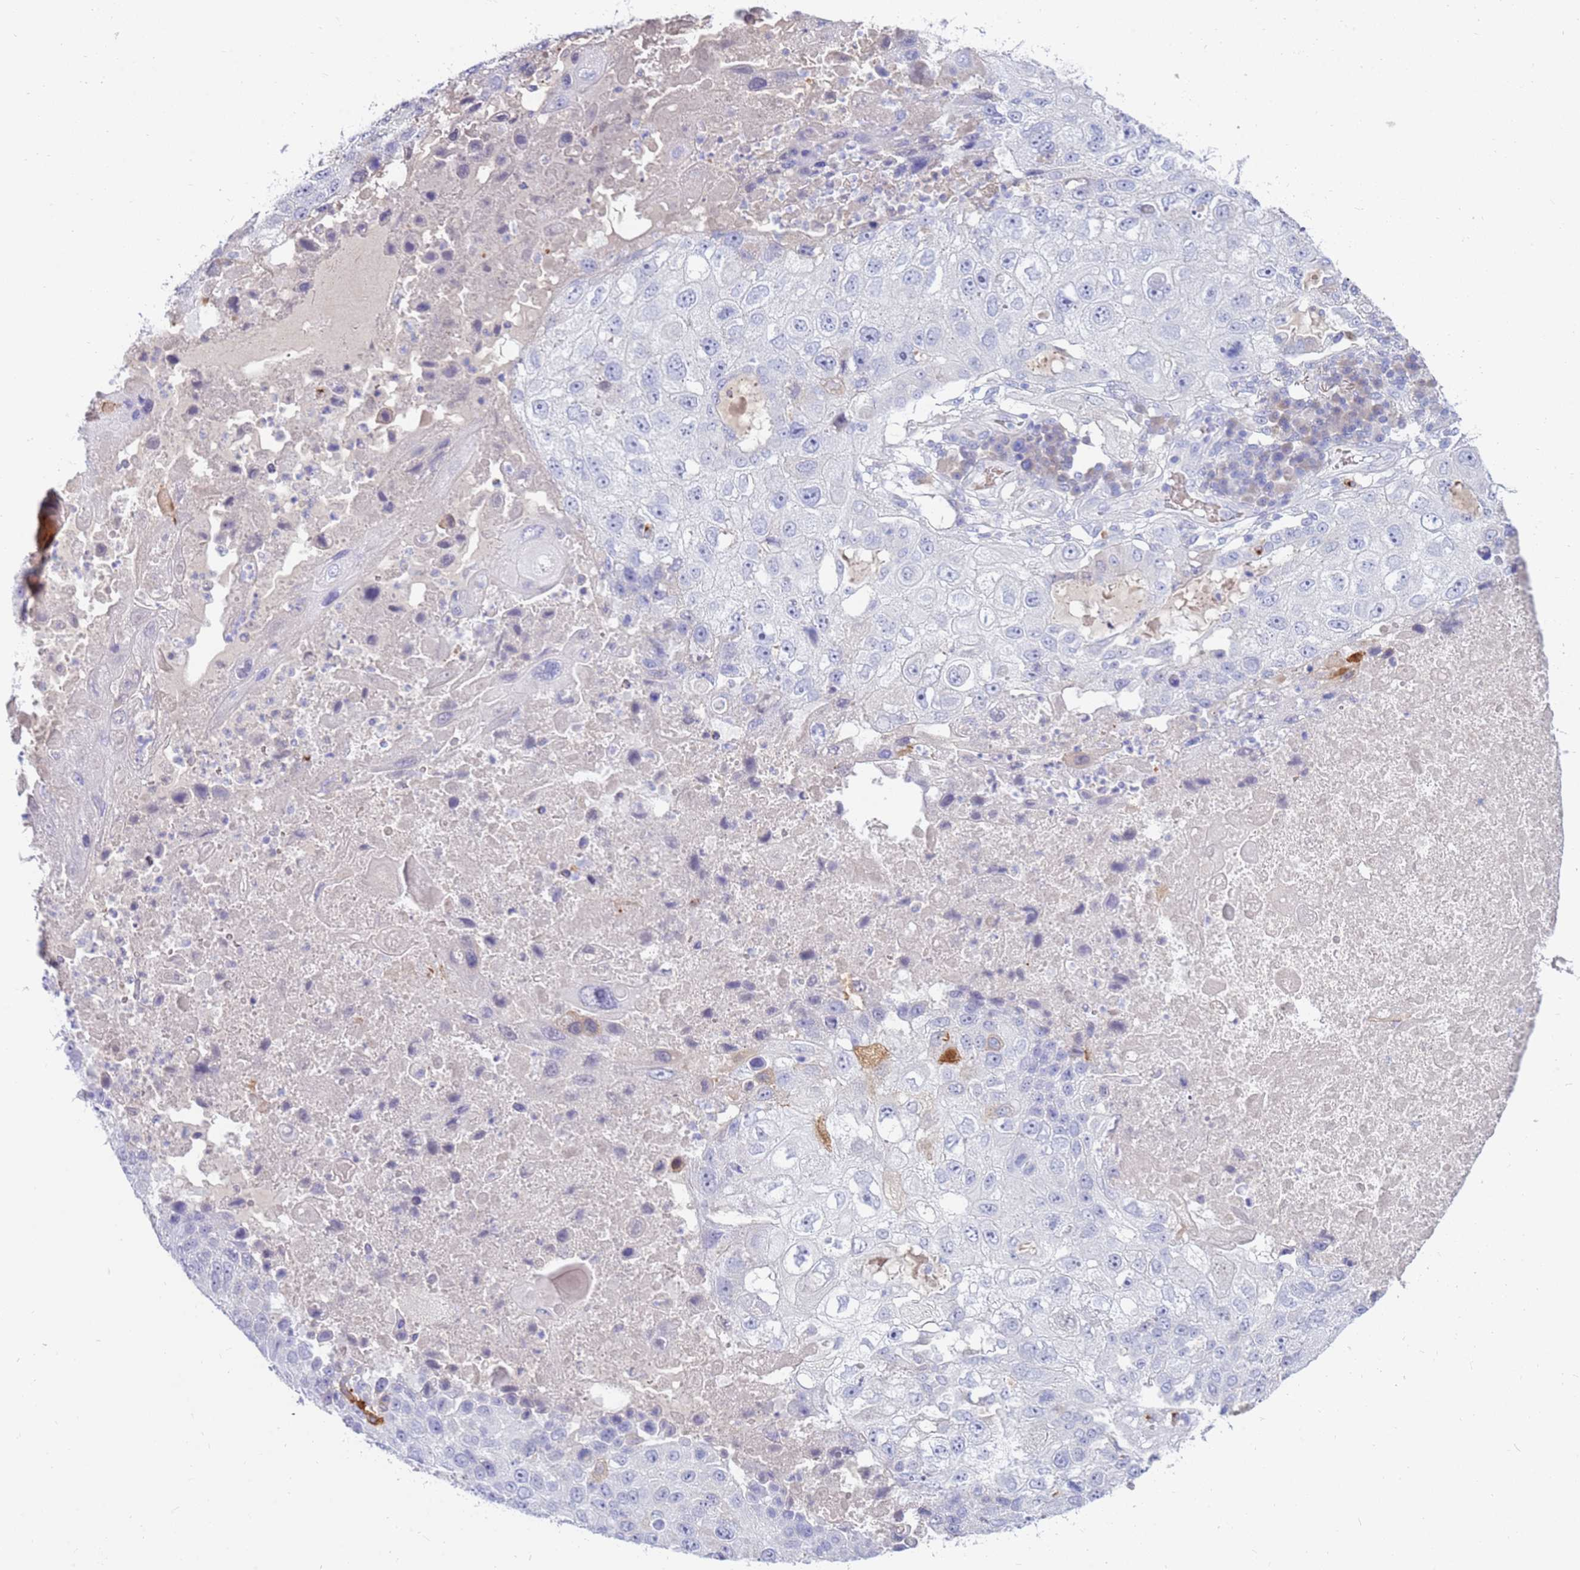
{"staining": {"intensity": "strong", "quantity": "<25%", "location": "cytoplasmic/membranous"}, "tissue": "lung cancer", "cell_type": "Tumor cells", "image_type": "cancer", "snomed": [{"axis": "morphology", "description": "Squamous cell carcinoma, NOS"}, {"axis": "topography", "description": "Lung"}], "caption": "Protein expression analysis of squamous cell carcinoma (lung) displays strong cytoplasmic/membranous staining in approximately <25% of tumor cells.", "gene": "EVPLL", "patient": {"sex": "male", "age": 61}}